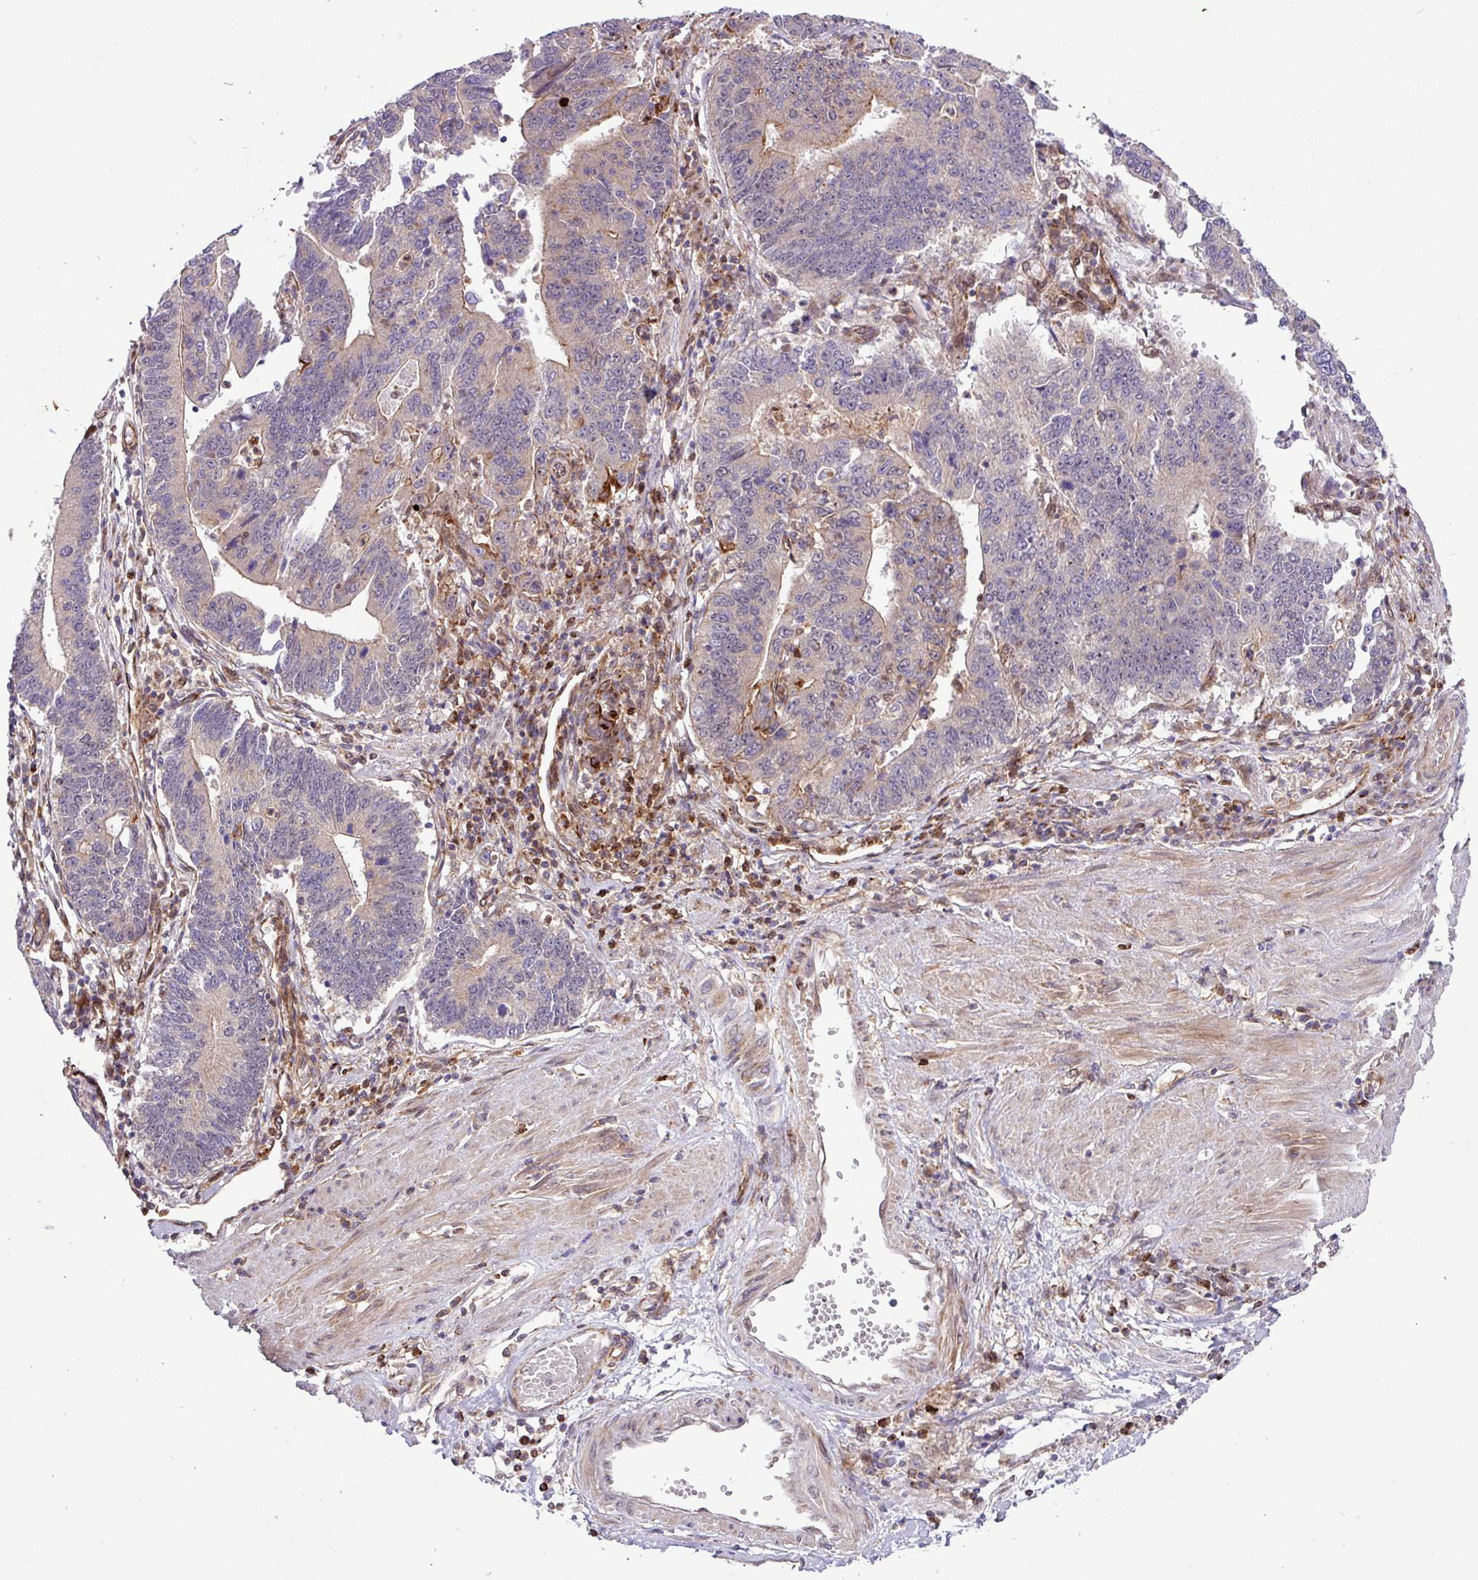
{"staining": {"intensity": "moderate", "quantity": "<25%", "location": "cytoplasmic/membranous"}, "tissue": "stomach cancer", "cell_type": "Tumor cells", "image_type": "cancer", "snomed": [{"axis": "morphology", "description": "Adenocarcinoma, NOS"}, {"axis": "topography", "description": "Stomach"}], "caption": "This micrograph exhibits IHC staining of human stomach adenocarcinoma, with low moderate cytoplasmic/membranous expression in about <25% of tumor cells.", "gene": "CNTRL", "patient": {"sex": "male", "age": 59}}